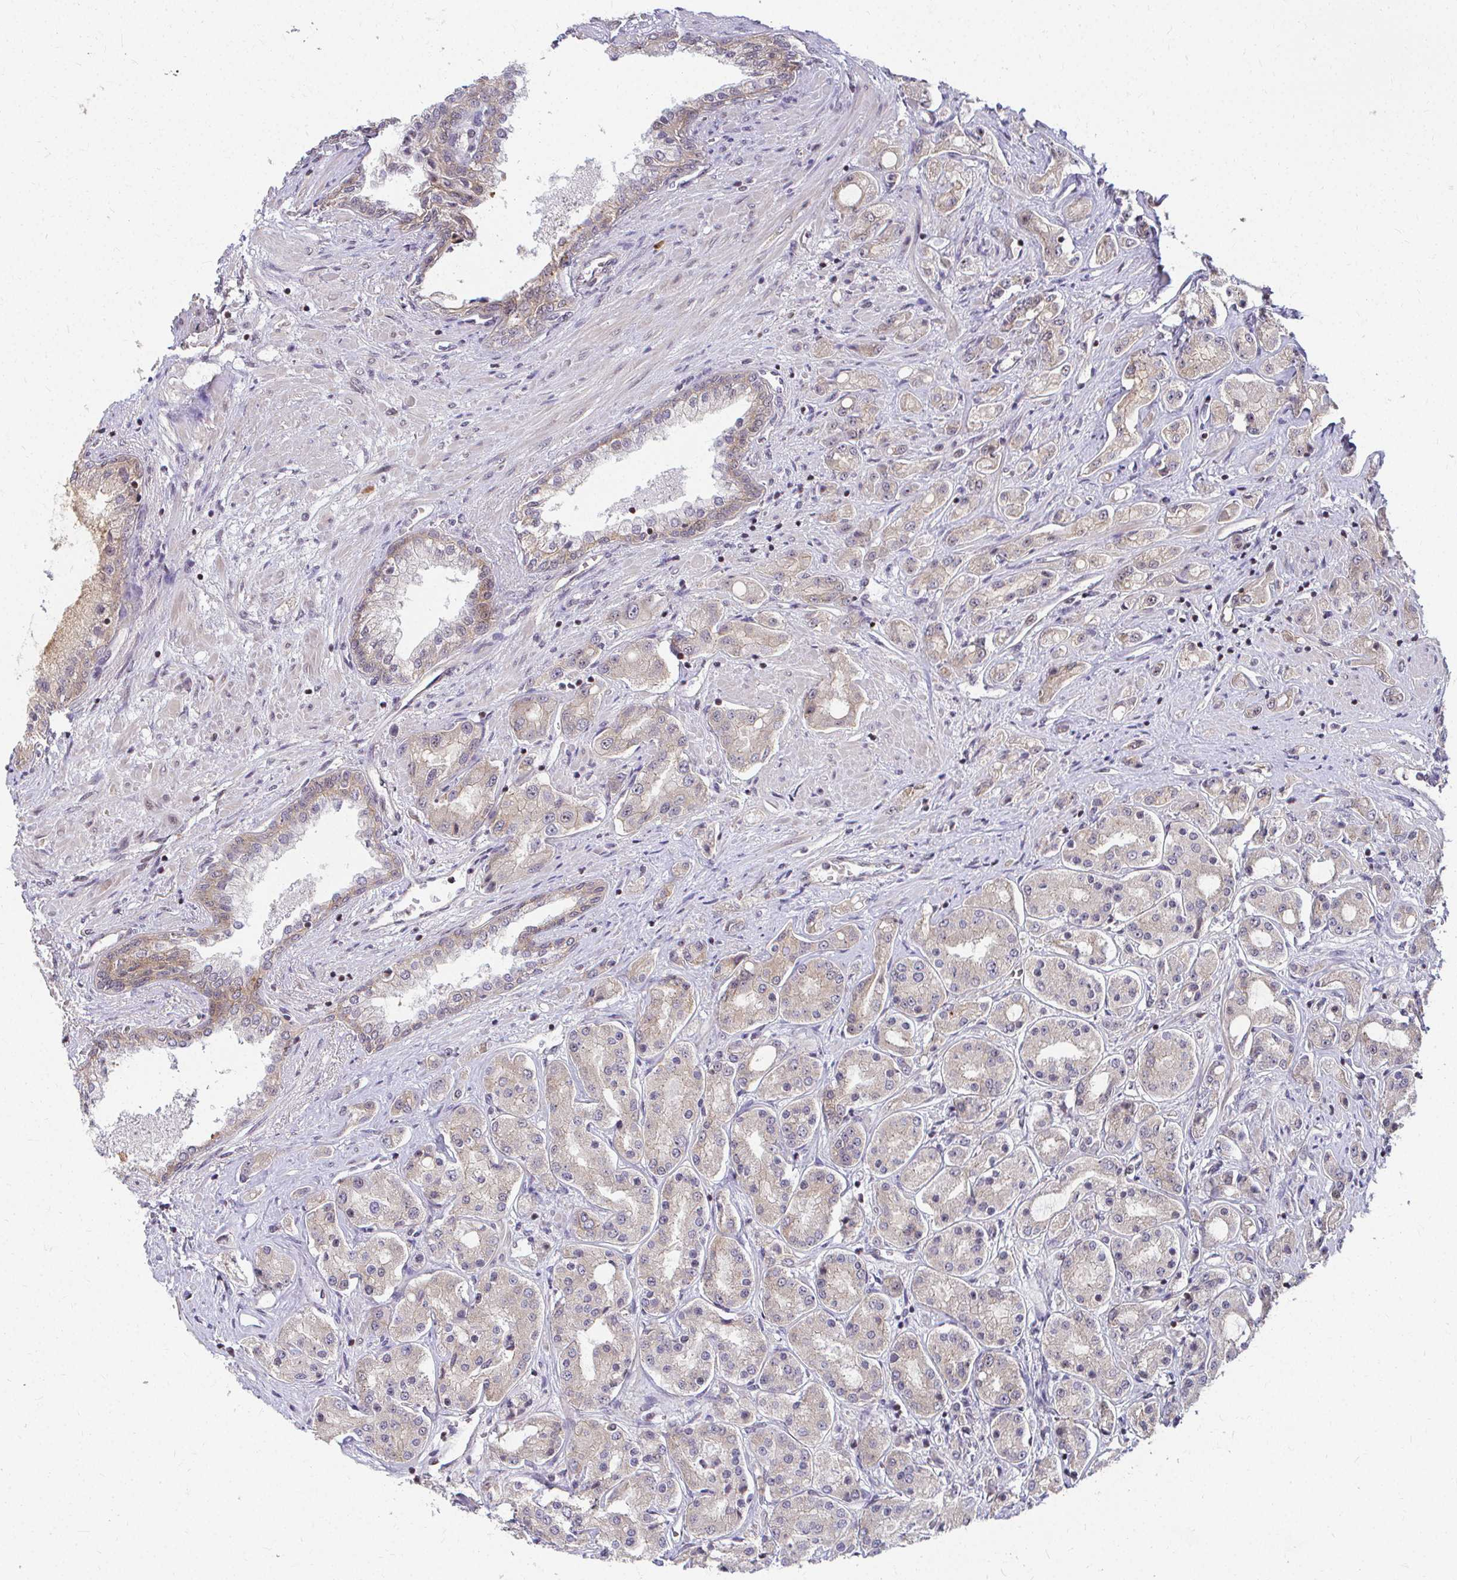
{"staining": {"intensity": "negative", "quantity": "none", "location": "none"}, "tissue": "prostate cancer", "cell_type": "Tumor cells", "image_type": "cancer", "snomed": [{"axis": "morphology", "description": "Adenocarcinoma, High grade"}, {"axis": "topography", "description": "Prostate"}], "caption": "Immunohistochemistry of prostate cancer (adenocarcinoma (high-grade)) reveals no positivity in tumor cells. The staining is performed using DAB (3,3'-diaminobenzidine) brown chromogen with nuclei counter-stained in using hematoxylin.", "gene": "ANK3", "patient": {"sex": "male", "age": 67}}